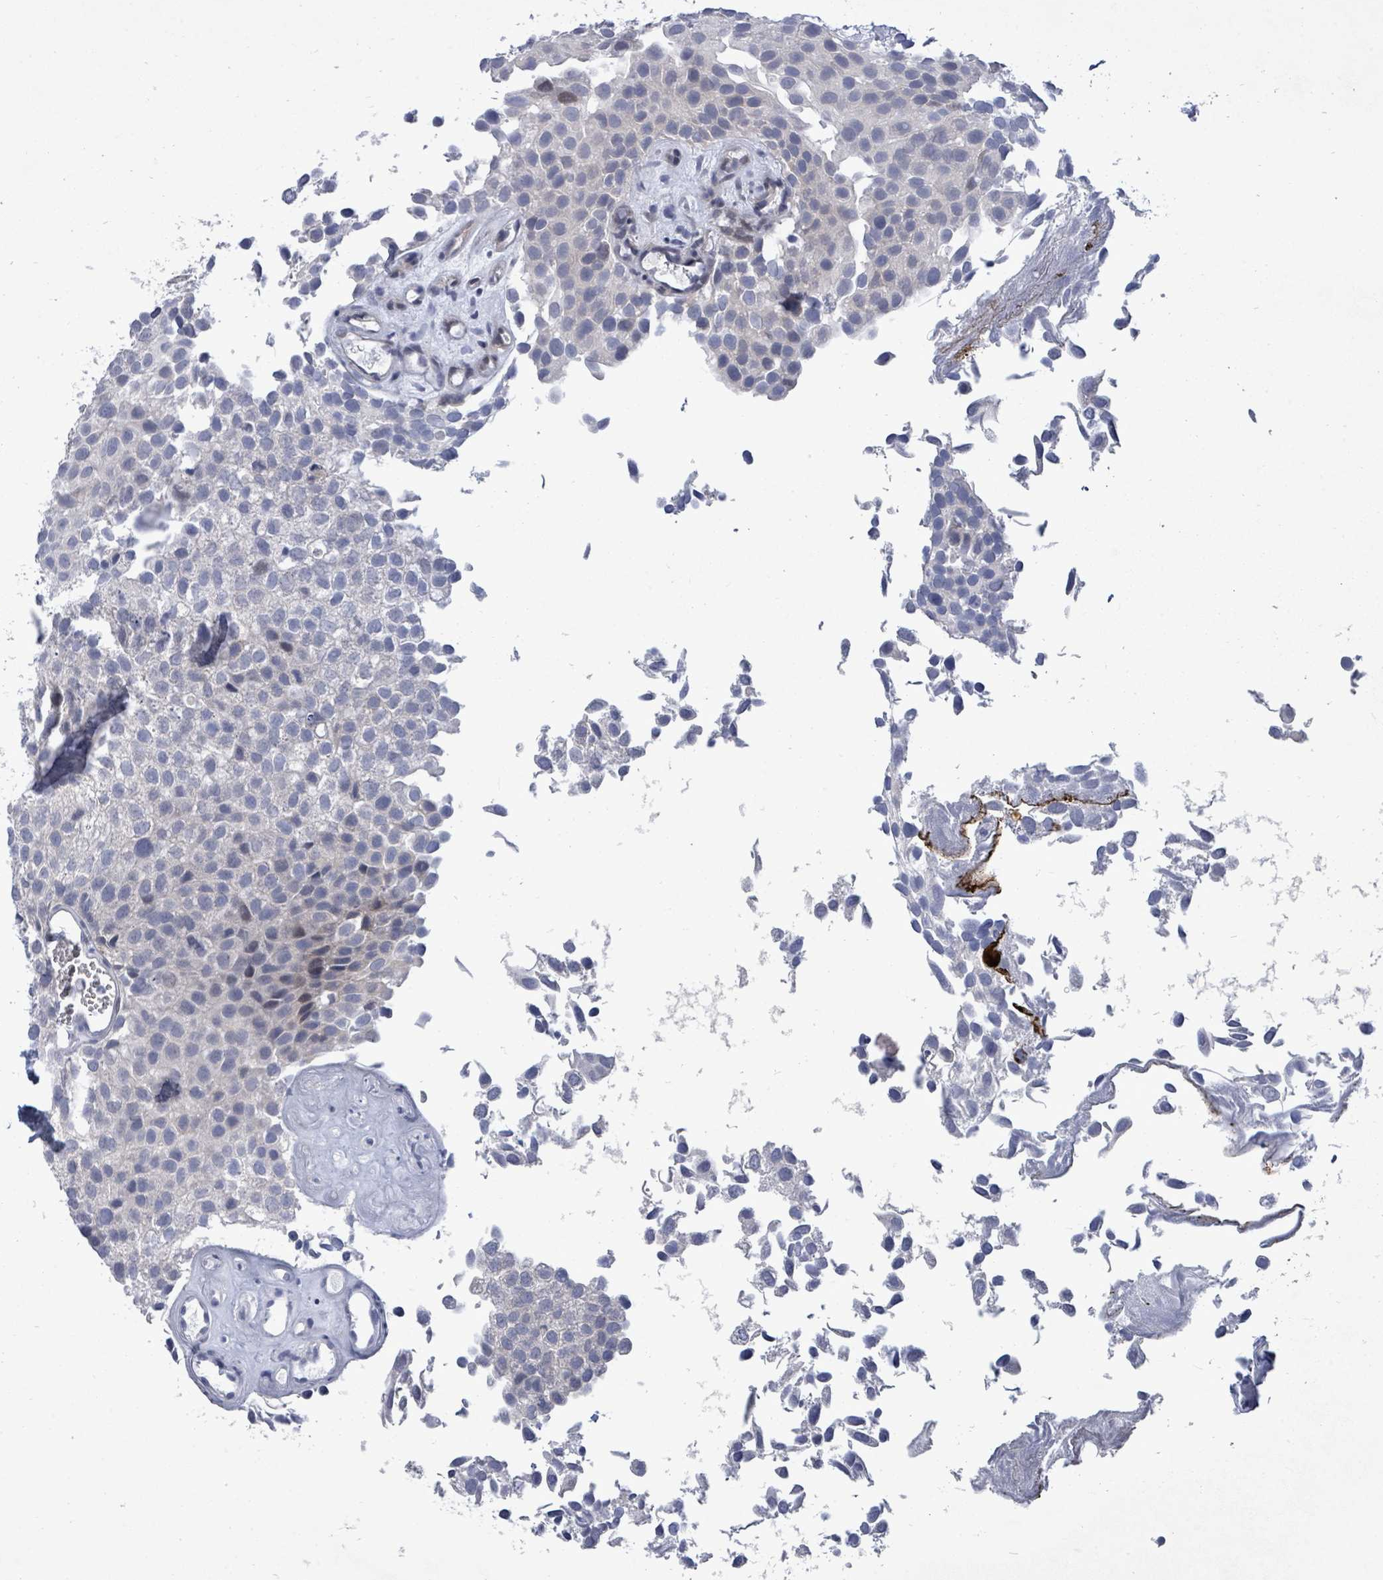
{"staining": {"intensity": "negative", "quantity": "none", "location": "none"}, "tissue": "urothelial cancer", "cell_type": "Tumor cells", "image_type": "cancer", "snomed": [{"axis": "morphology", "description": "Urothelial carcinoma, Low grade"}, {"axis": "topography", "description": "Urinary bladder"}], "caption": "Tumor cells are negative for brown protein staining in urothelial cancer.", "gene": "CT45A5", "patient": {"sex": "male", "age": 88}}